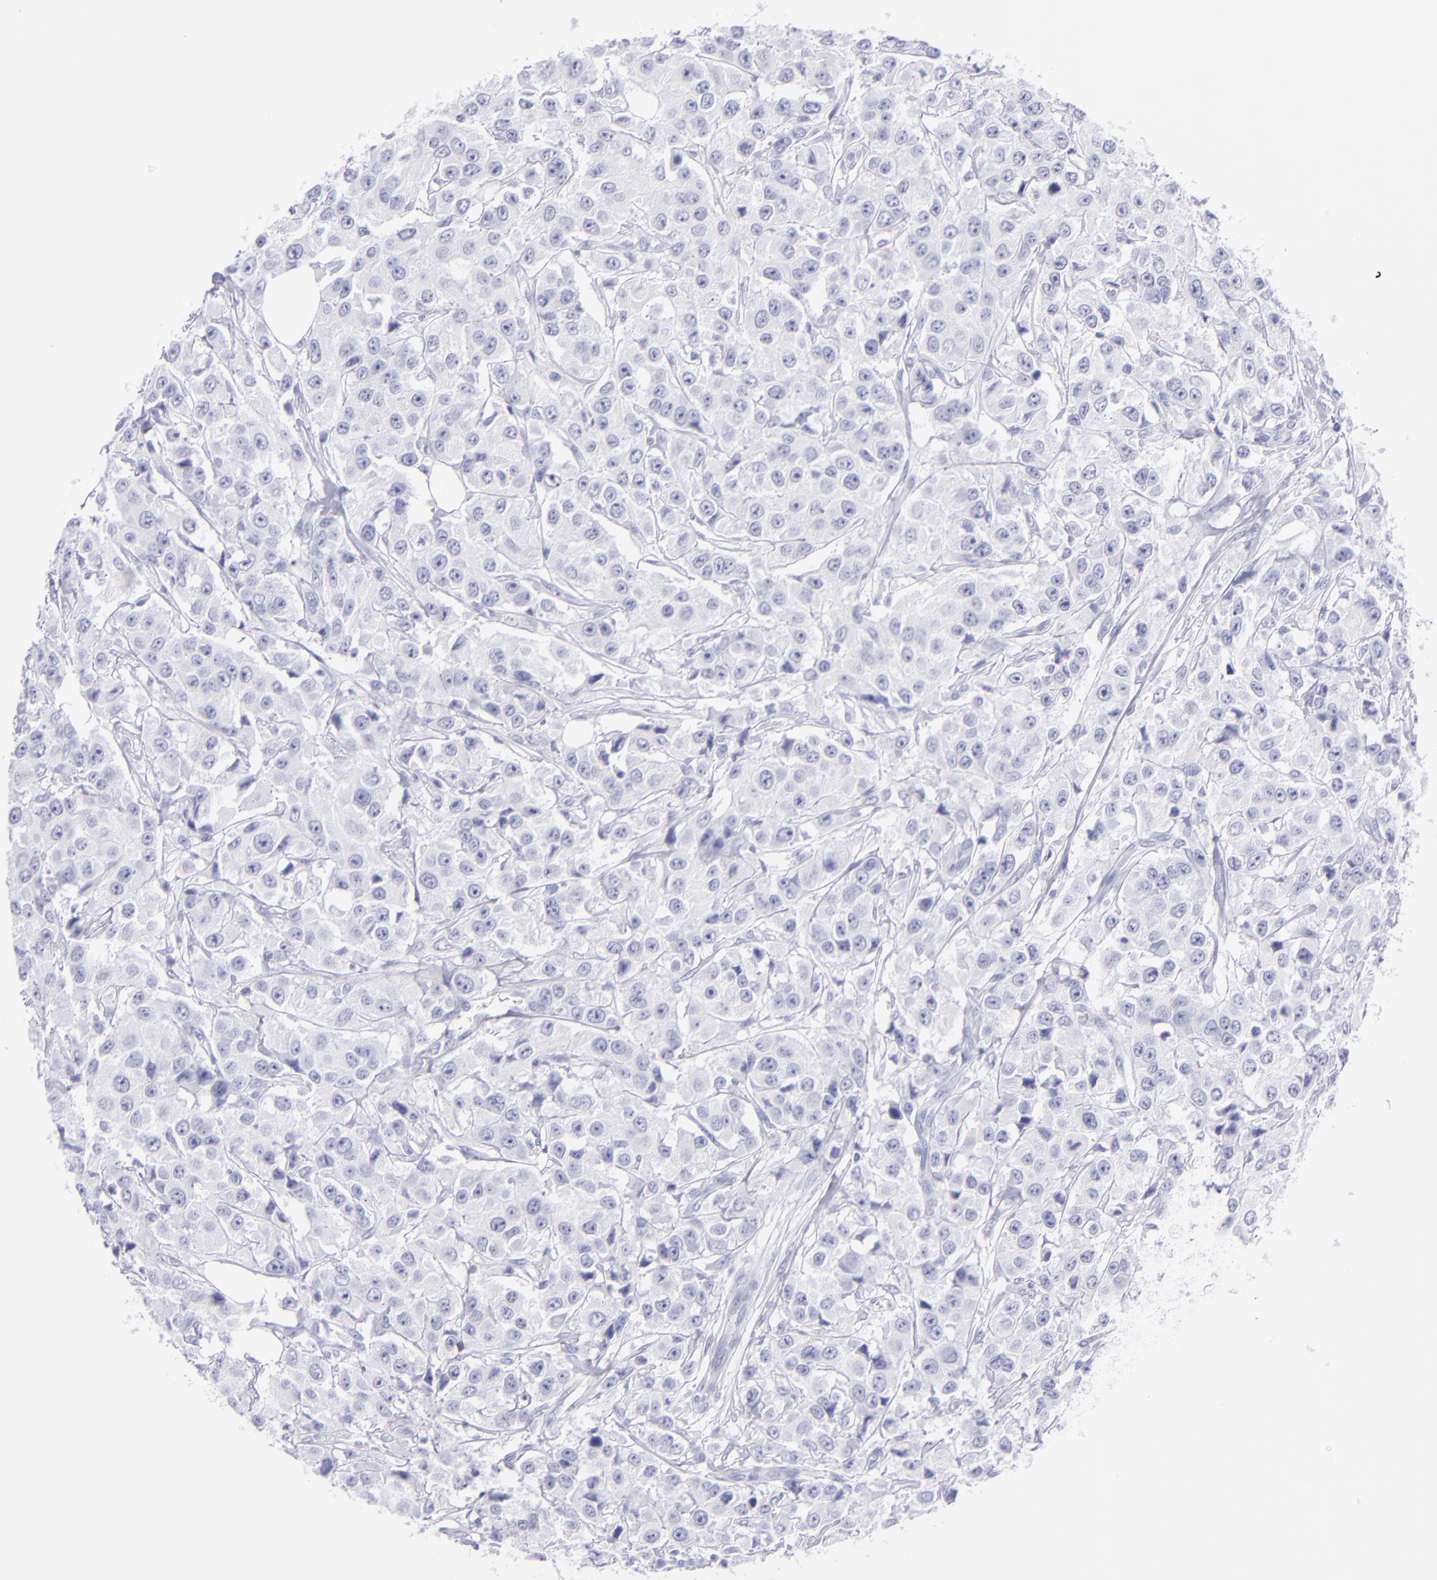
{"staining": {"intensity": "negative", "quantity": "none", "location": "none"}, "tissue": "breast cancer", "cell_type": "Tumor cells", "image_type": "cancer", "snomed": [{"axis": "morphology", "description": "Duct carcinoma"}, {"axis": "topography", "description": "Breast"}], "caption": "The histopathology image reveals no significant staining in tumor cells of invasive ductal carcinoma (breast). The staining is performed using DAB brown chromogen with nuclei counter-stained in using hematoxylin.", "gene": "PRPH", "patient": {"sex": "female", "age": 58}}